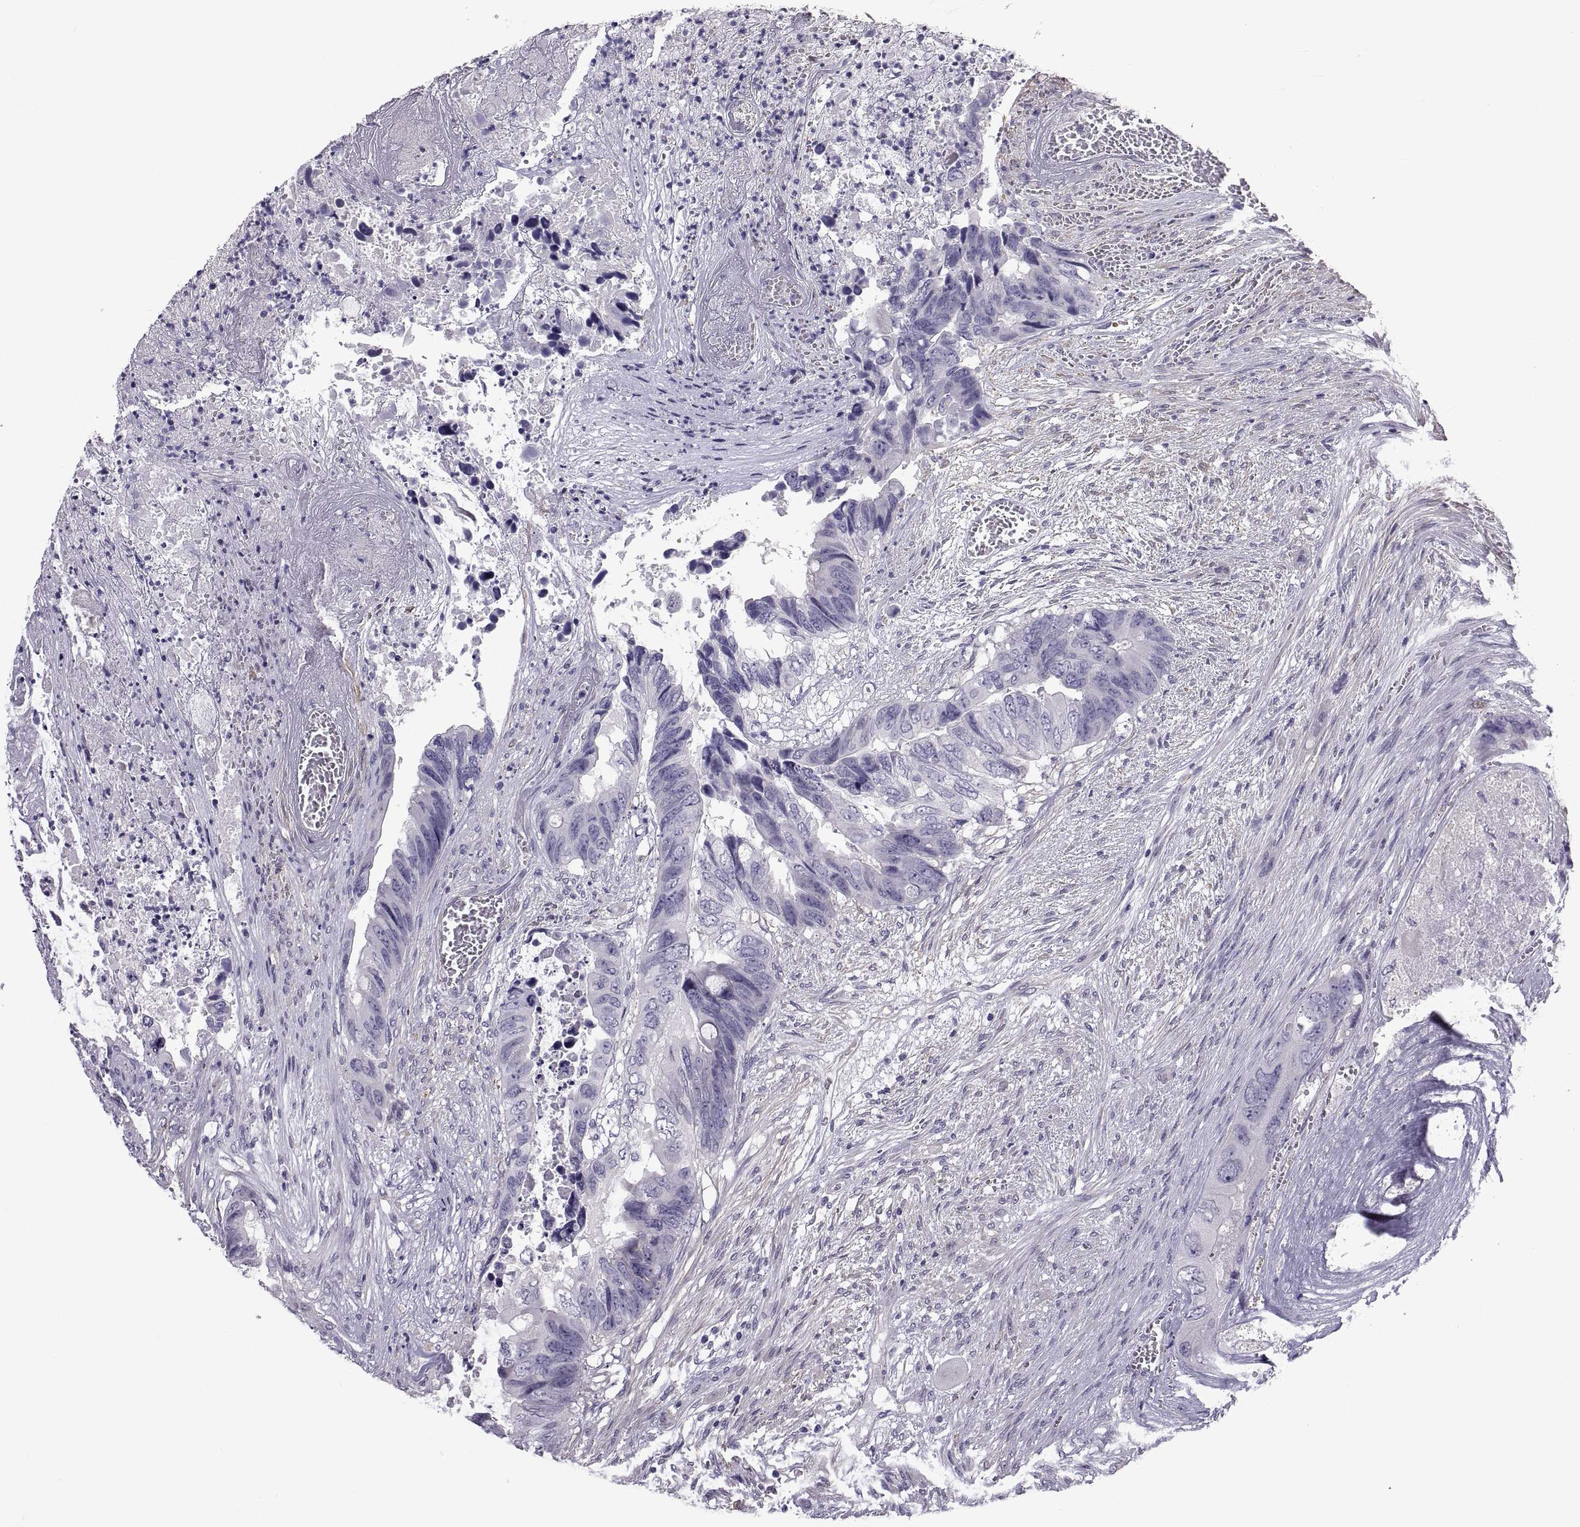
{"staining": {"intensity": "negative", "quantity": "none", "location": "none"}, "tissue": "colorectal cancer", "cell_type": "Tumor cells", "image_type": "cancer", "snomed": [{"axis": "morphology", "description": "Adenocarcinoma, NOS"}, {"axis": "topography", "description": "Rectum"}], "caption": "This histopathology image is of adenocarcinoma (colorectal) stained with immunohistochemistry (IHC) to label a protein in brown with the nuclei are counter-stained blue. There is no staining in tumor cells.", "gene": "MAGEB1", "patient": {"sex": "male", "age": 63}}